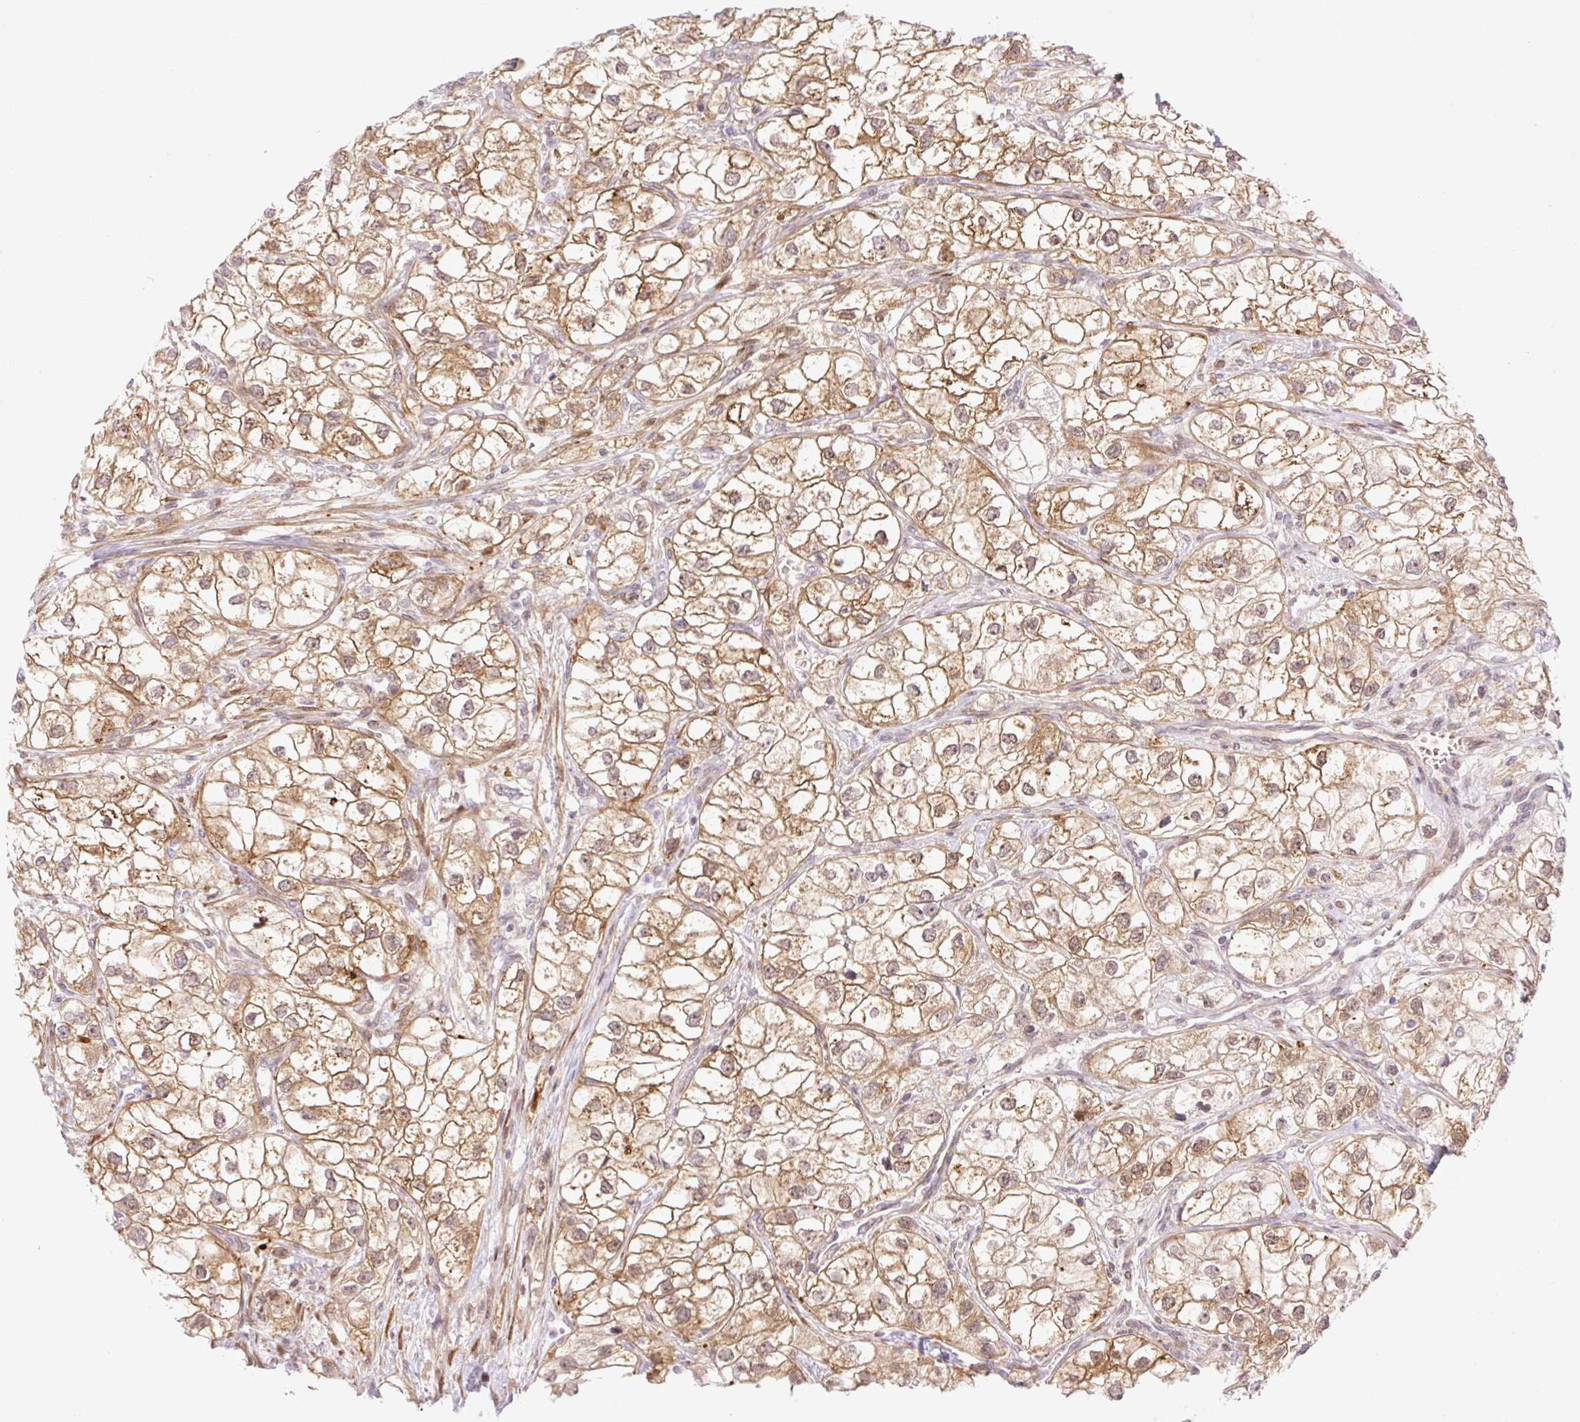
{"staining": {"intensity": "moderate", "quantity": ">75%", "location": "cytoplasmic/membranous,nuclear"}, "tissue": "renal cancer", "cell_type": "Tumor cells", "image_type": "cancer", "snomed": [{"axis": "morphology", "description": "Adenocarcinoma, NOS"}, {"axis": "topography", "description": "Kidney"}], "caption": "Tumor cells show medium levels of moderate cytoplasmic/membranous and nuclear expression in approximately >75% of cells in human renal adenocarcinoma. Immunohistochemistry (ihc) stains the protein in brown and the nuclei are stained blue.", "gene": "ZFP41", "patient": {"sex": "male", "age": 59}}